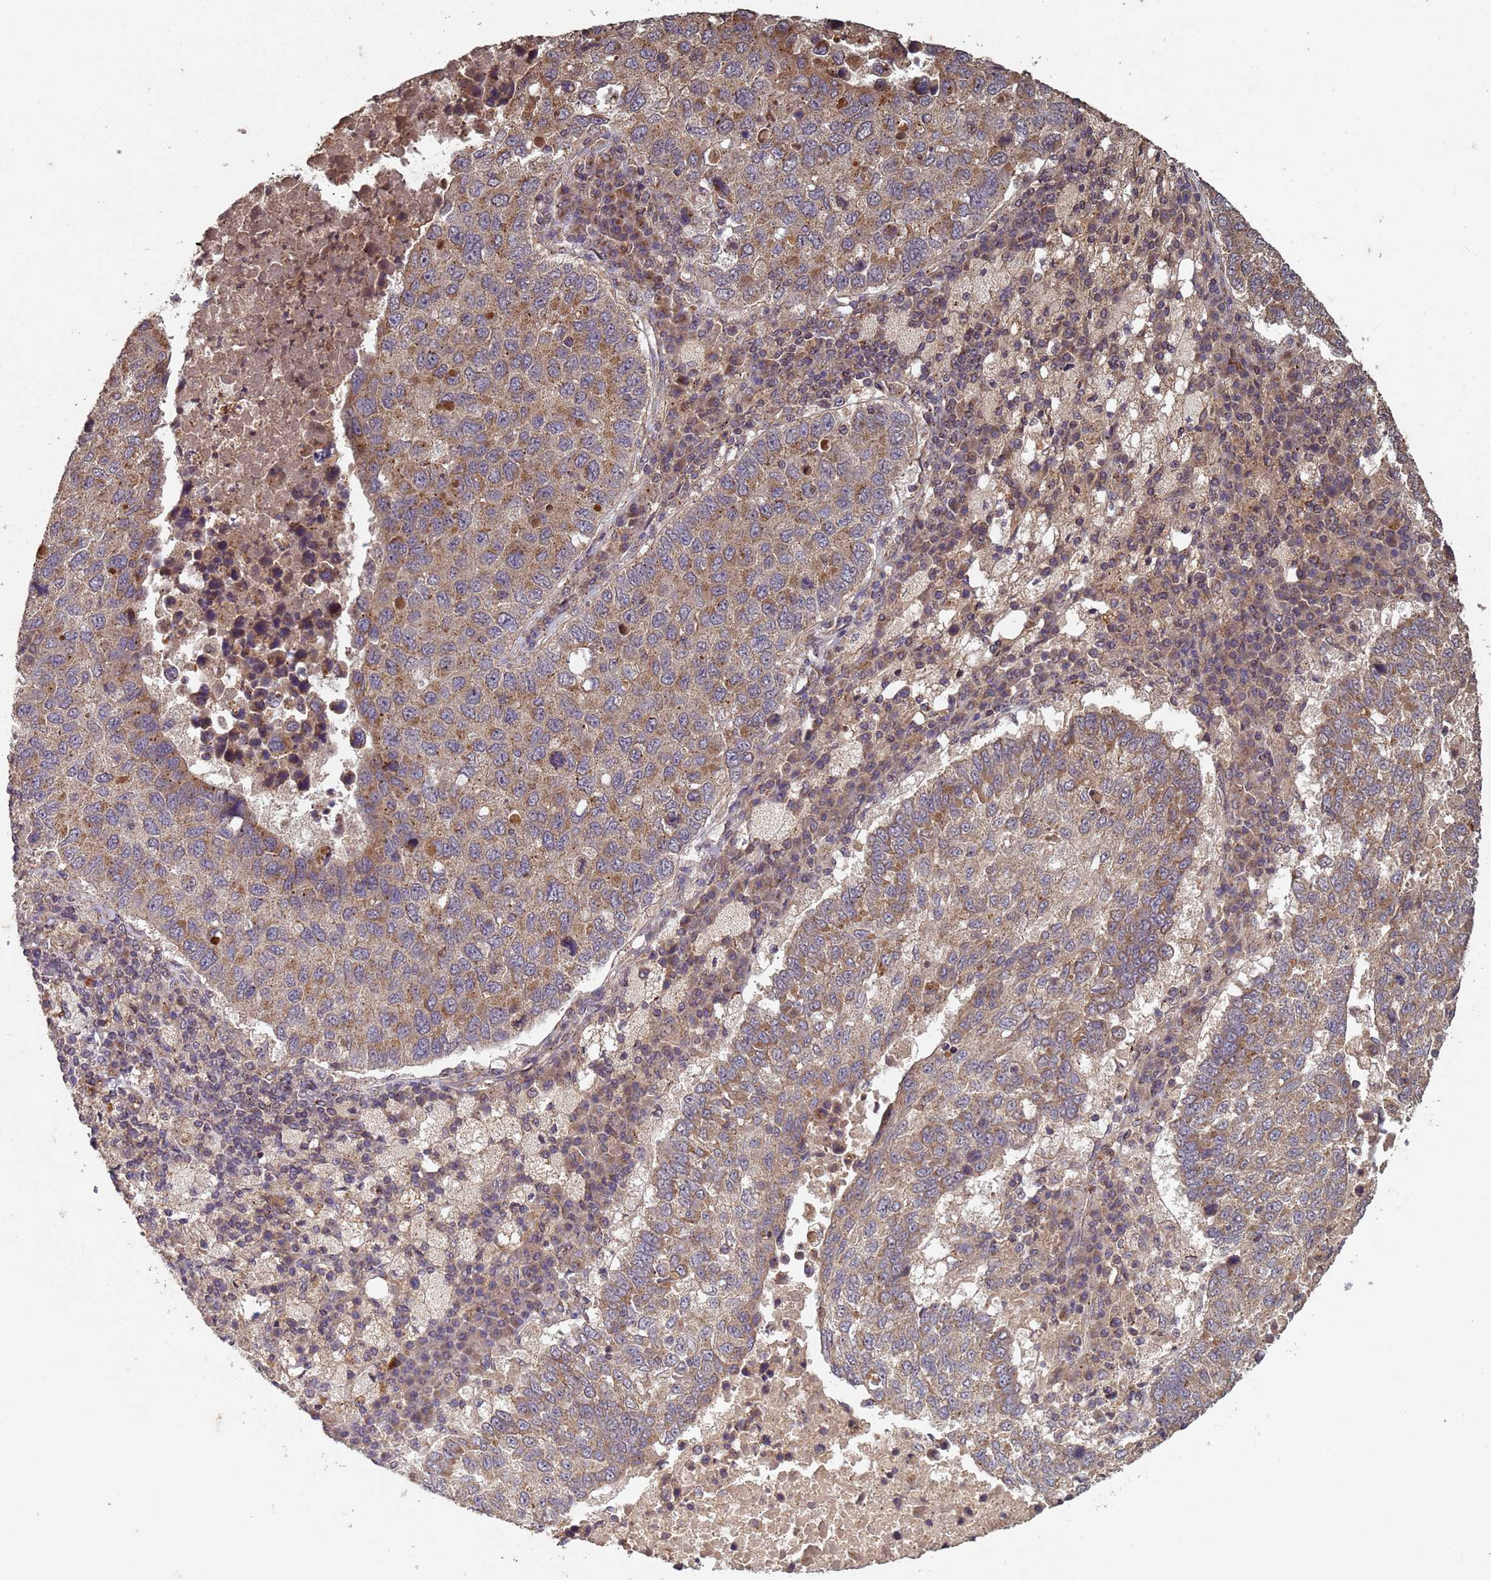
{"staining": {"intensity": "moderate", "quantity": "25%-75%", "location": "cytoplasmic/membranous"}, "tissue": "lung cancer", "cell_type": "Tumor cells", "image_type": "cancer", "snomed": [{"axis": "morphology", "description": "Squamous cell carcinoma, NOS"}, {"axis": "topography", "description": "Lung"}], "caption": "Human squamous cell carcinoma (lung) stained for a protein (brown) shows moderate cytoplasmic/membranous positive staining in about 25%-75% of tumor cells.", "gene": "FASTKD1", "patient": {"sex": "male", "age": 73}}